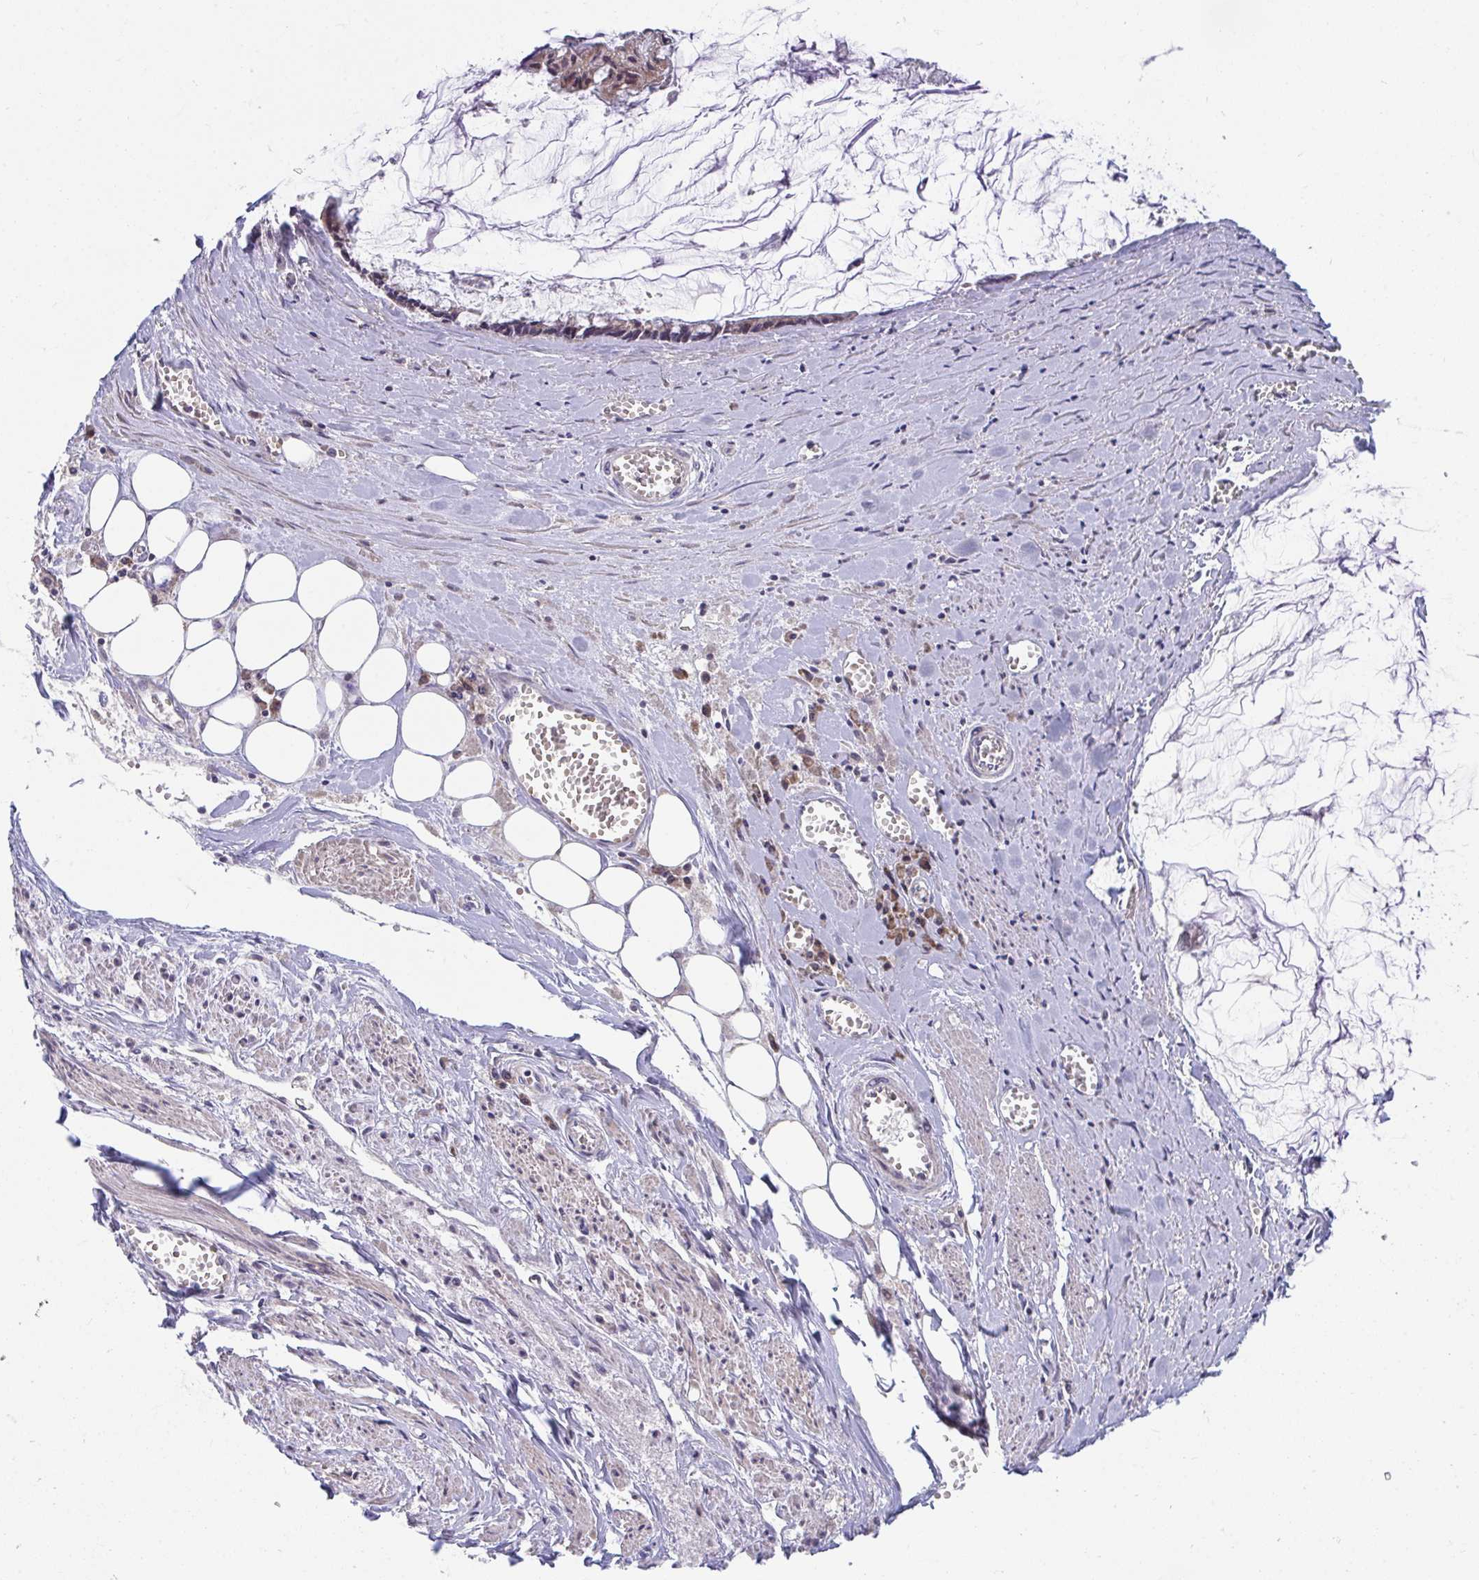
{"staining": {"intensity": "weak", "quantity": ">75%", "location": "cytoplasmic/membranous"}, "tissue": "ovarian cancer", "cell_type": "Tumor cells", "image_type": "cancer", "snomed": [{"axis": "morphology", "description": "Cystadenocarcinoma, mucinous, NOS"}, {"axis": "topography", "description": "Ovary"}], "caption": "Immunohistochemical staining of human ovarian cancer (mucinous cystadenocarcinoma) displays low levels of weak cytoplasmic/membranous protein staining in approximately >75% of tumor cells.", "gene": "SUSD4", "patient": {"sex": "female", "age": 90}}